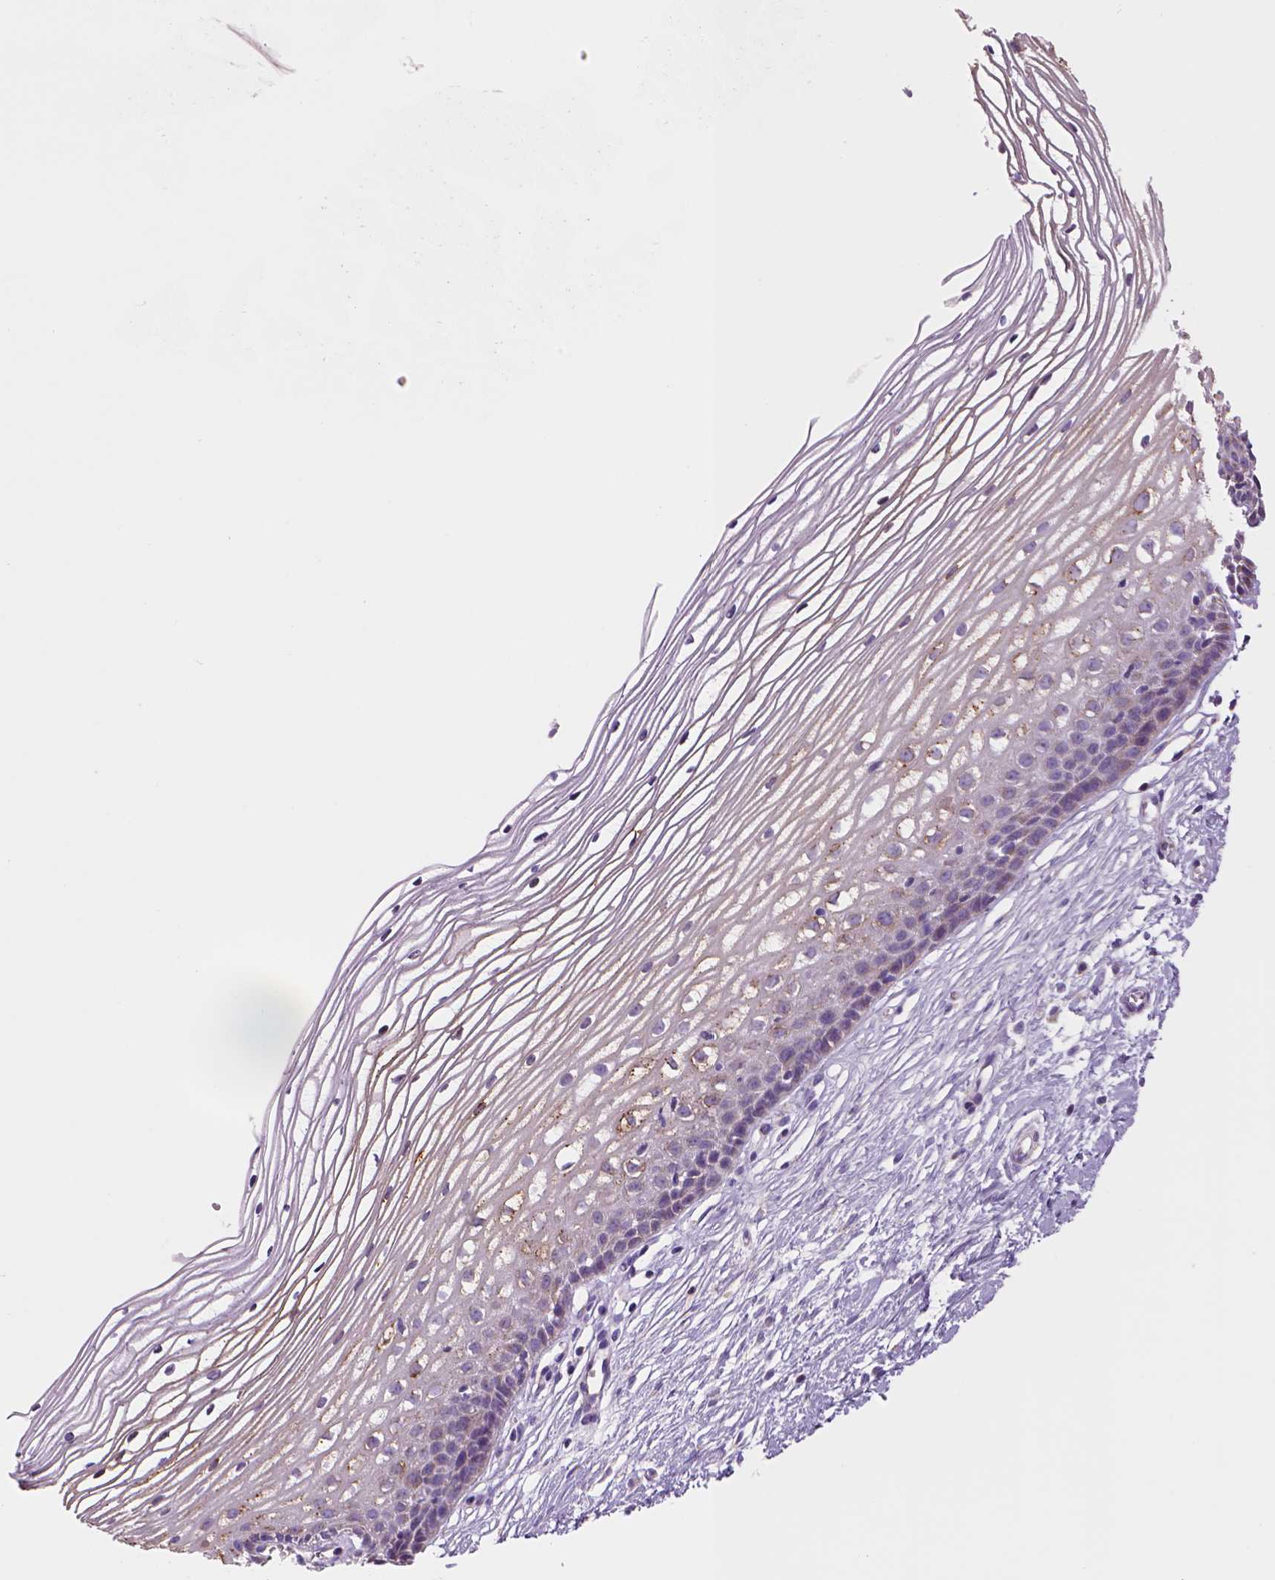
{"staining": {"intensity": "negative", "quantity": "none", "location": "none"}, "tissue": "cervix", "cell_type": "Glandular cells", "image_type": "normal", "snomed": [{"axis": "morphology", "description": "Normal tissue, NOS"}, {"axis": "topography", "description": "Cervix"}], "caption": "The micrograph demonstrates no significant expression in glandular cells of cervix. (DAB (3,3'-diaminobenzidine) immunohistochemistry (IHC), high magnification).", "gene": "CES2", "patient": {"sex": "female", "age": 40}}